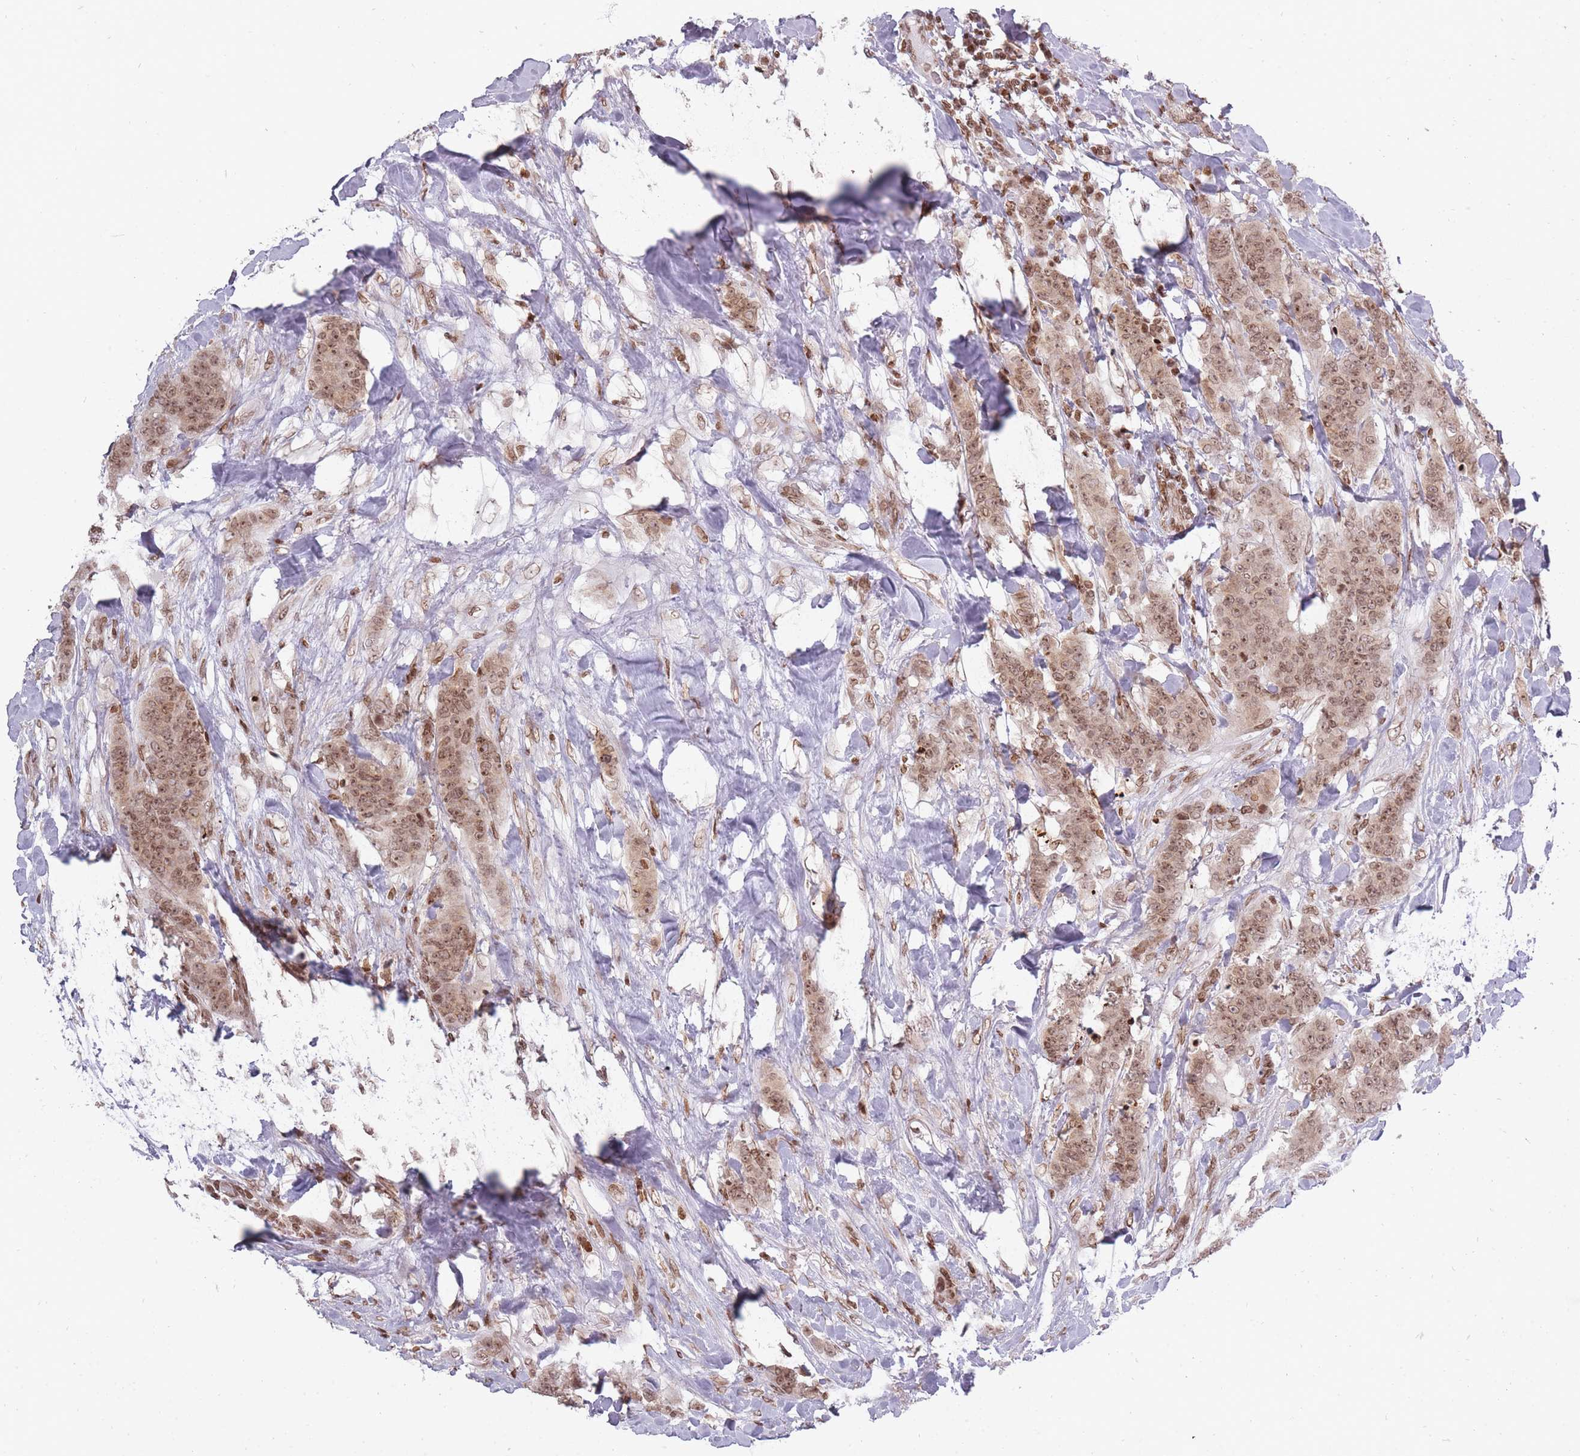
{"staining": {"intensity": "moderate", "quantity": ">75%", "location": "nuclear"}, "tissue": "breast cancer", "cell_type": "Tumor cells", "image_type": "cancer", "snomed": [{"axis": "morphology", "description": "Duct carcinoma"}, {"axis": "topography", "description": "Breast"}], "caption": "Human intraductal carcinoma (breast) stained with a protein marker shows moderate staining in tumor cells.", "gene": "TMC6", "patient": {"sex": "female", "age": 40}}